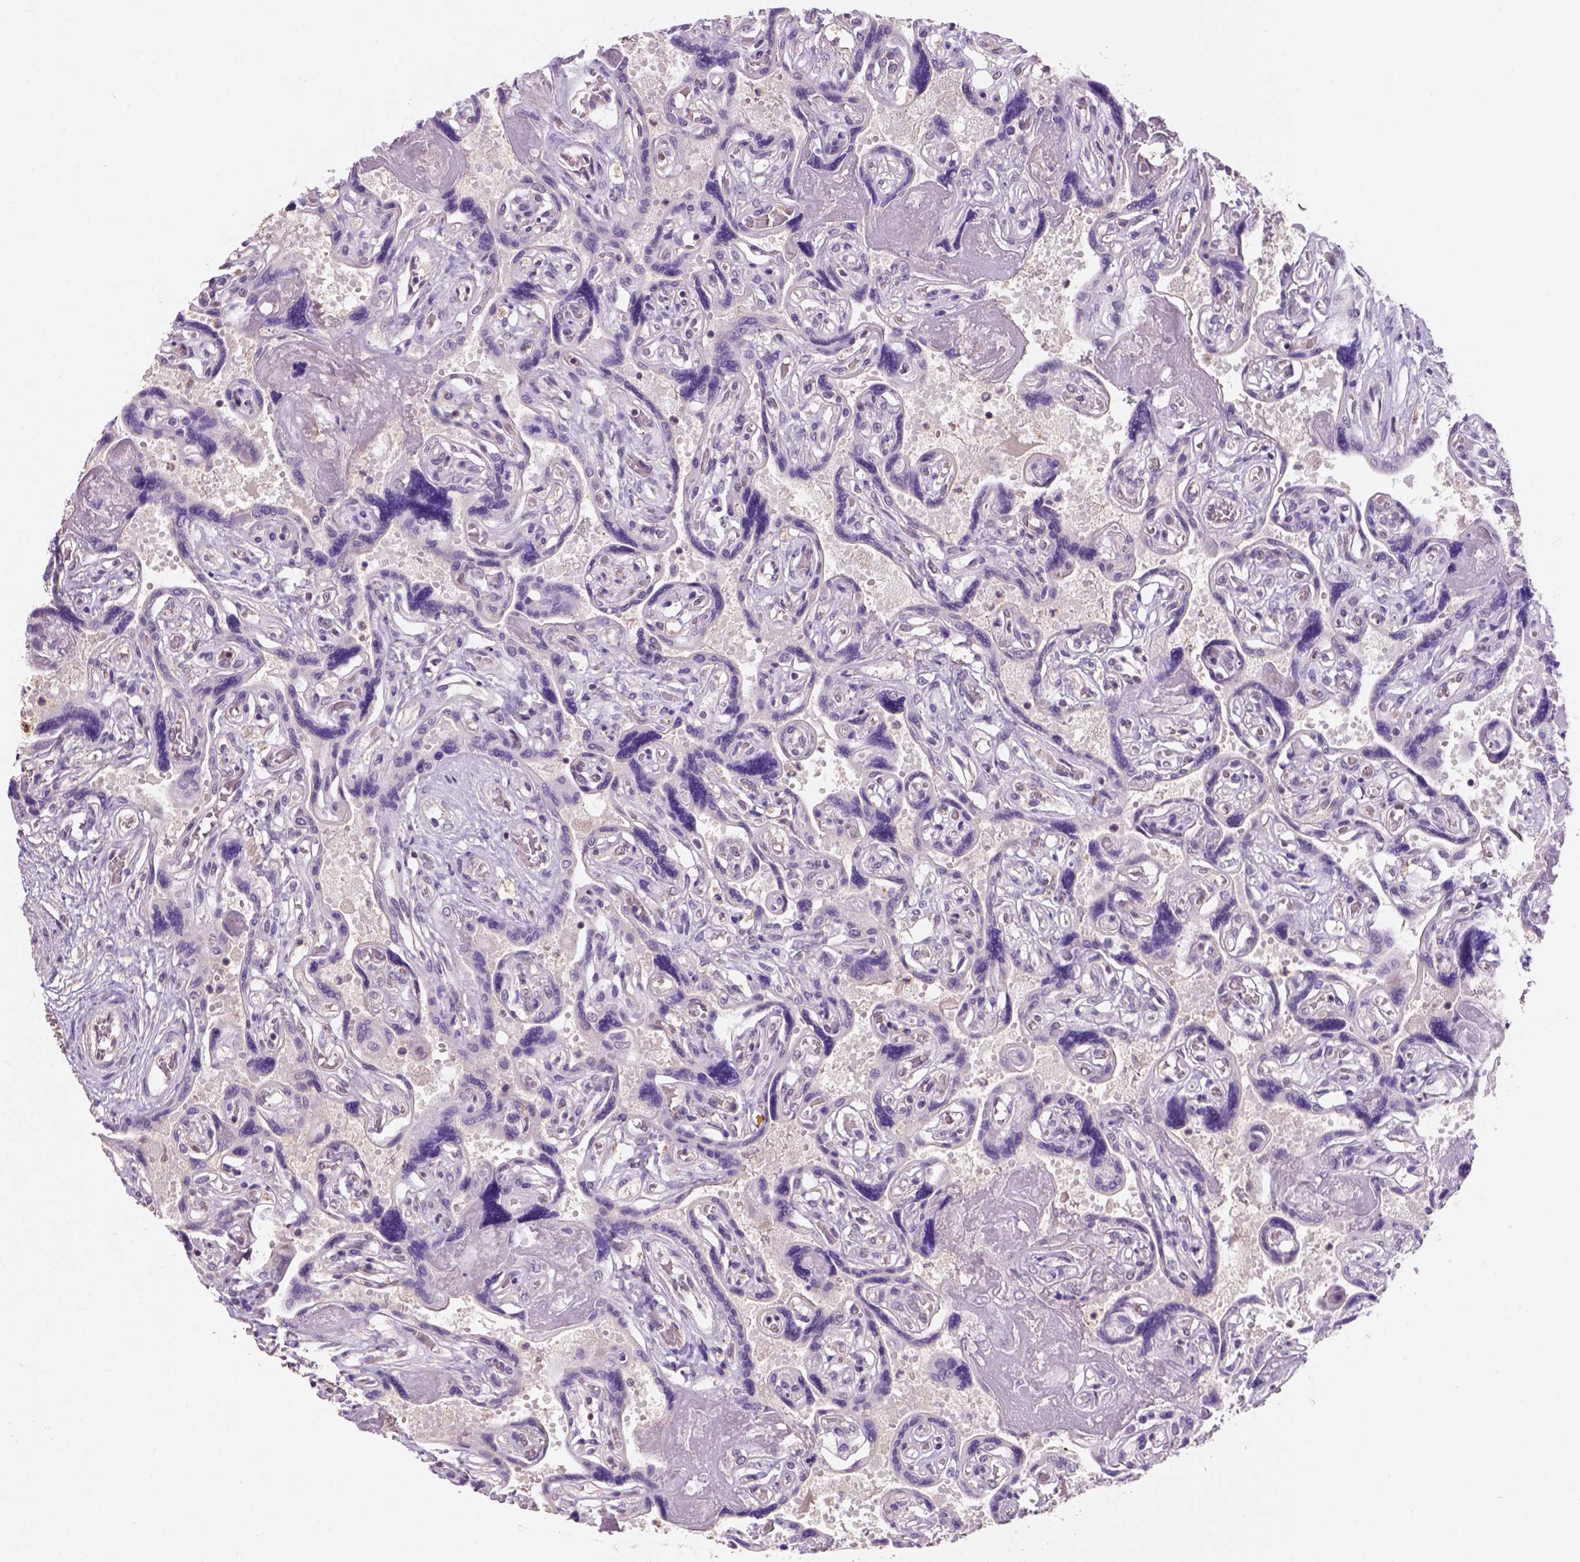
{"staining": {"intensity": "weak", "quantity": "25%-75%", "location": "nuclear"}, "tissue": "placenta", "cell_type": "Decidual cells", "image_type": "normal", "snomed": [{"axis": "morphology", "description": "Normal tissue, NOS"}, {"axis": "topography", "description": "Placenta"}], "caption": "Decidual cells demonstrate low levels of weak nuclear positivity in about 25%-75% of cells in normal human placenta.", "gene": "SCML4", "patient": {"sex": "female", "age": 32}}